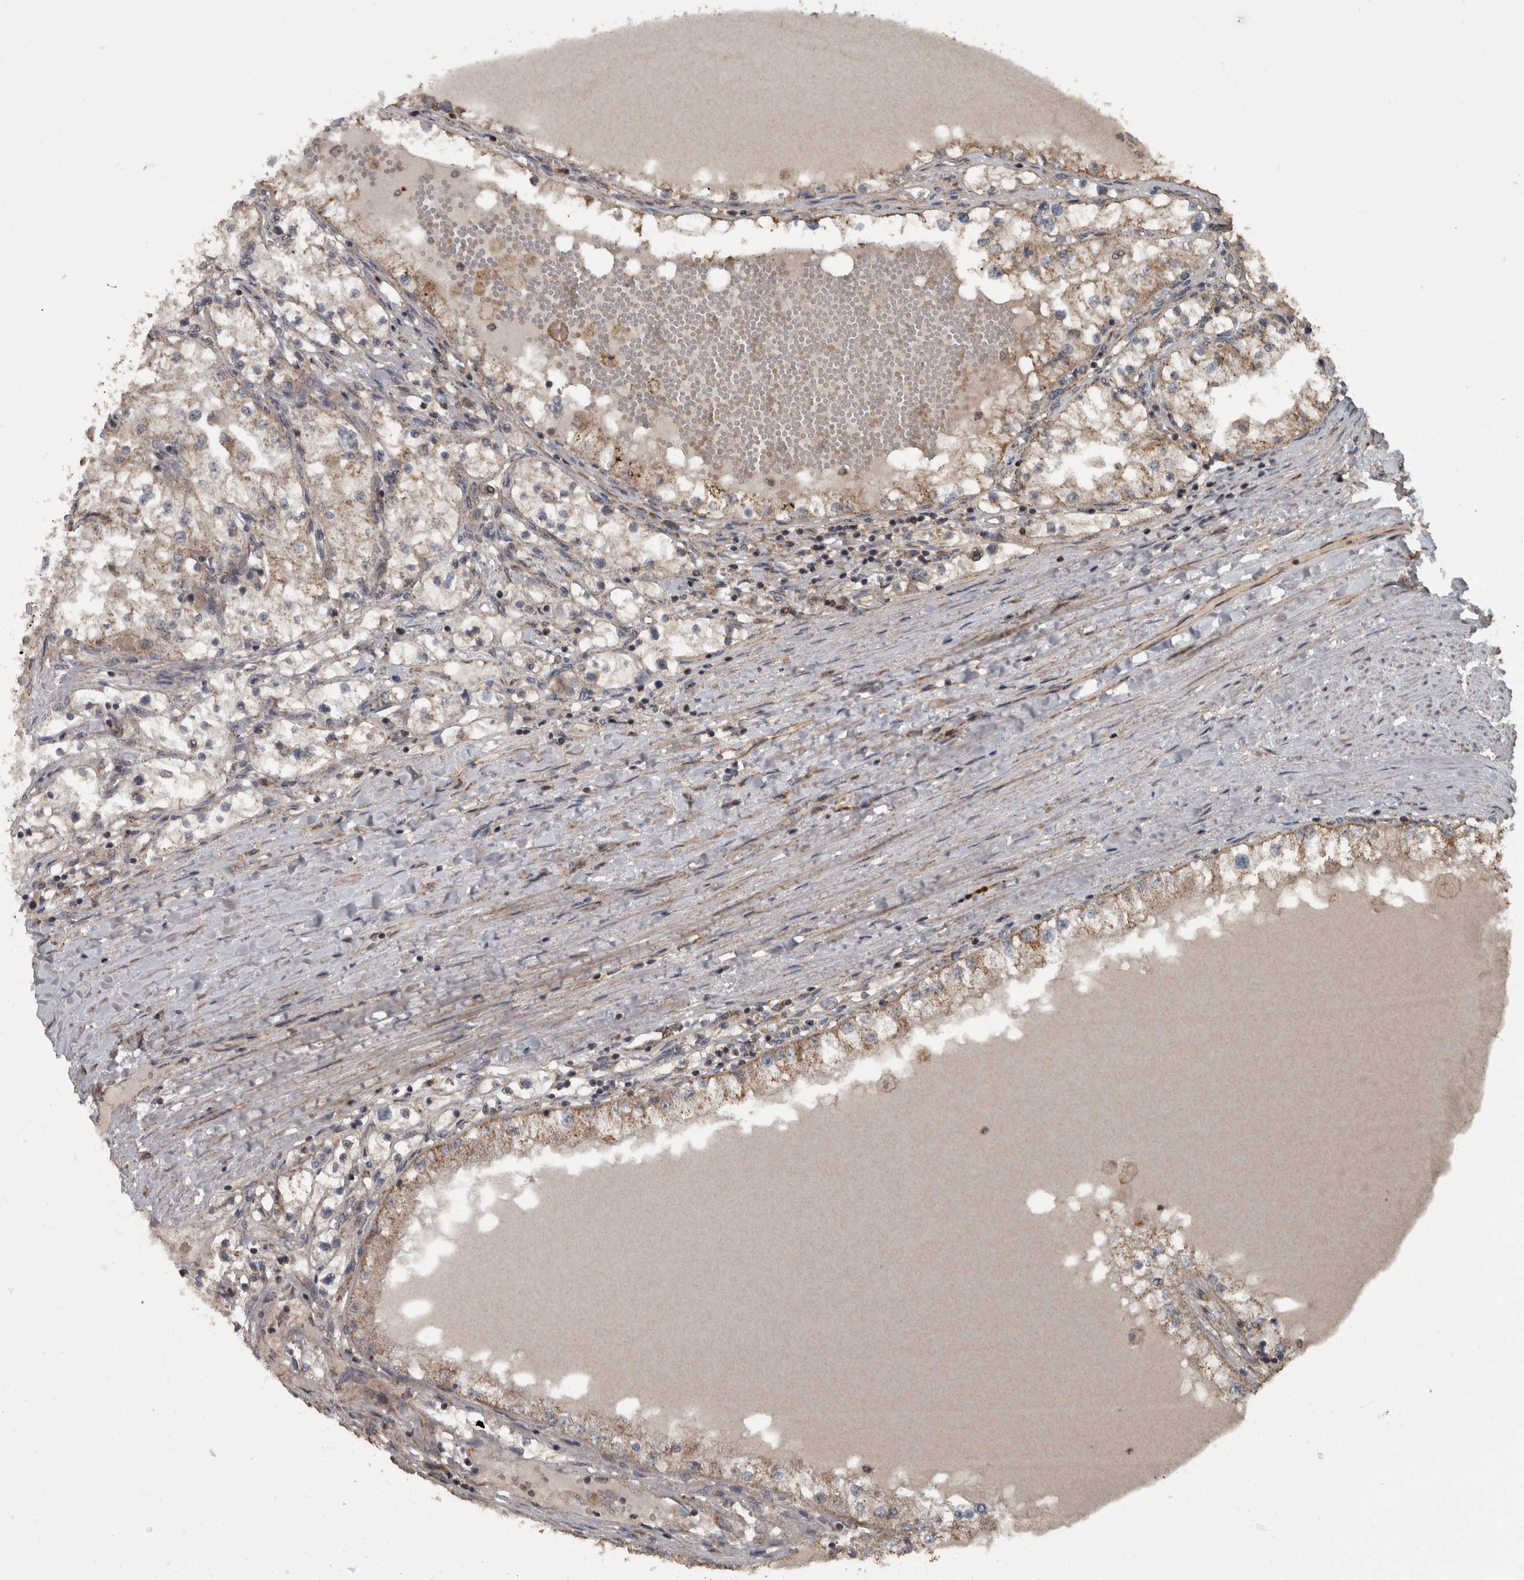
{"staining": {"intensity": "weak", "quantity": "25%-75%", "location": "cytoplasmic/membranous"}, "tissue": "renal cancer", "cell_type": "Tumor cells", "image_type": "cancer", "snomed": [{"axis": "morphology", "description": "Adenocarcinoma, NOS"}, {"axis": "topography", "description": "Kidney"}], "caption": "Brown immunohistochemical staining in renal cancer exhibits weak cytoplasmic/membranous staining in approximately 25%-75% of tumor cells.", "gene": "RABGGTB", "patient": {"sex": "male", "age": 68}}